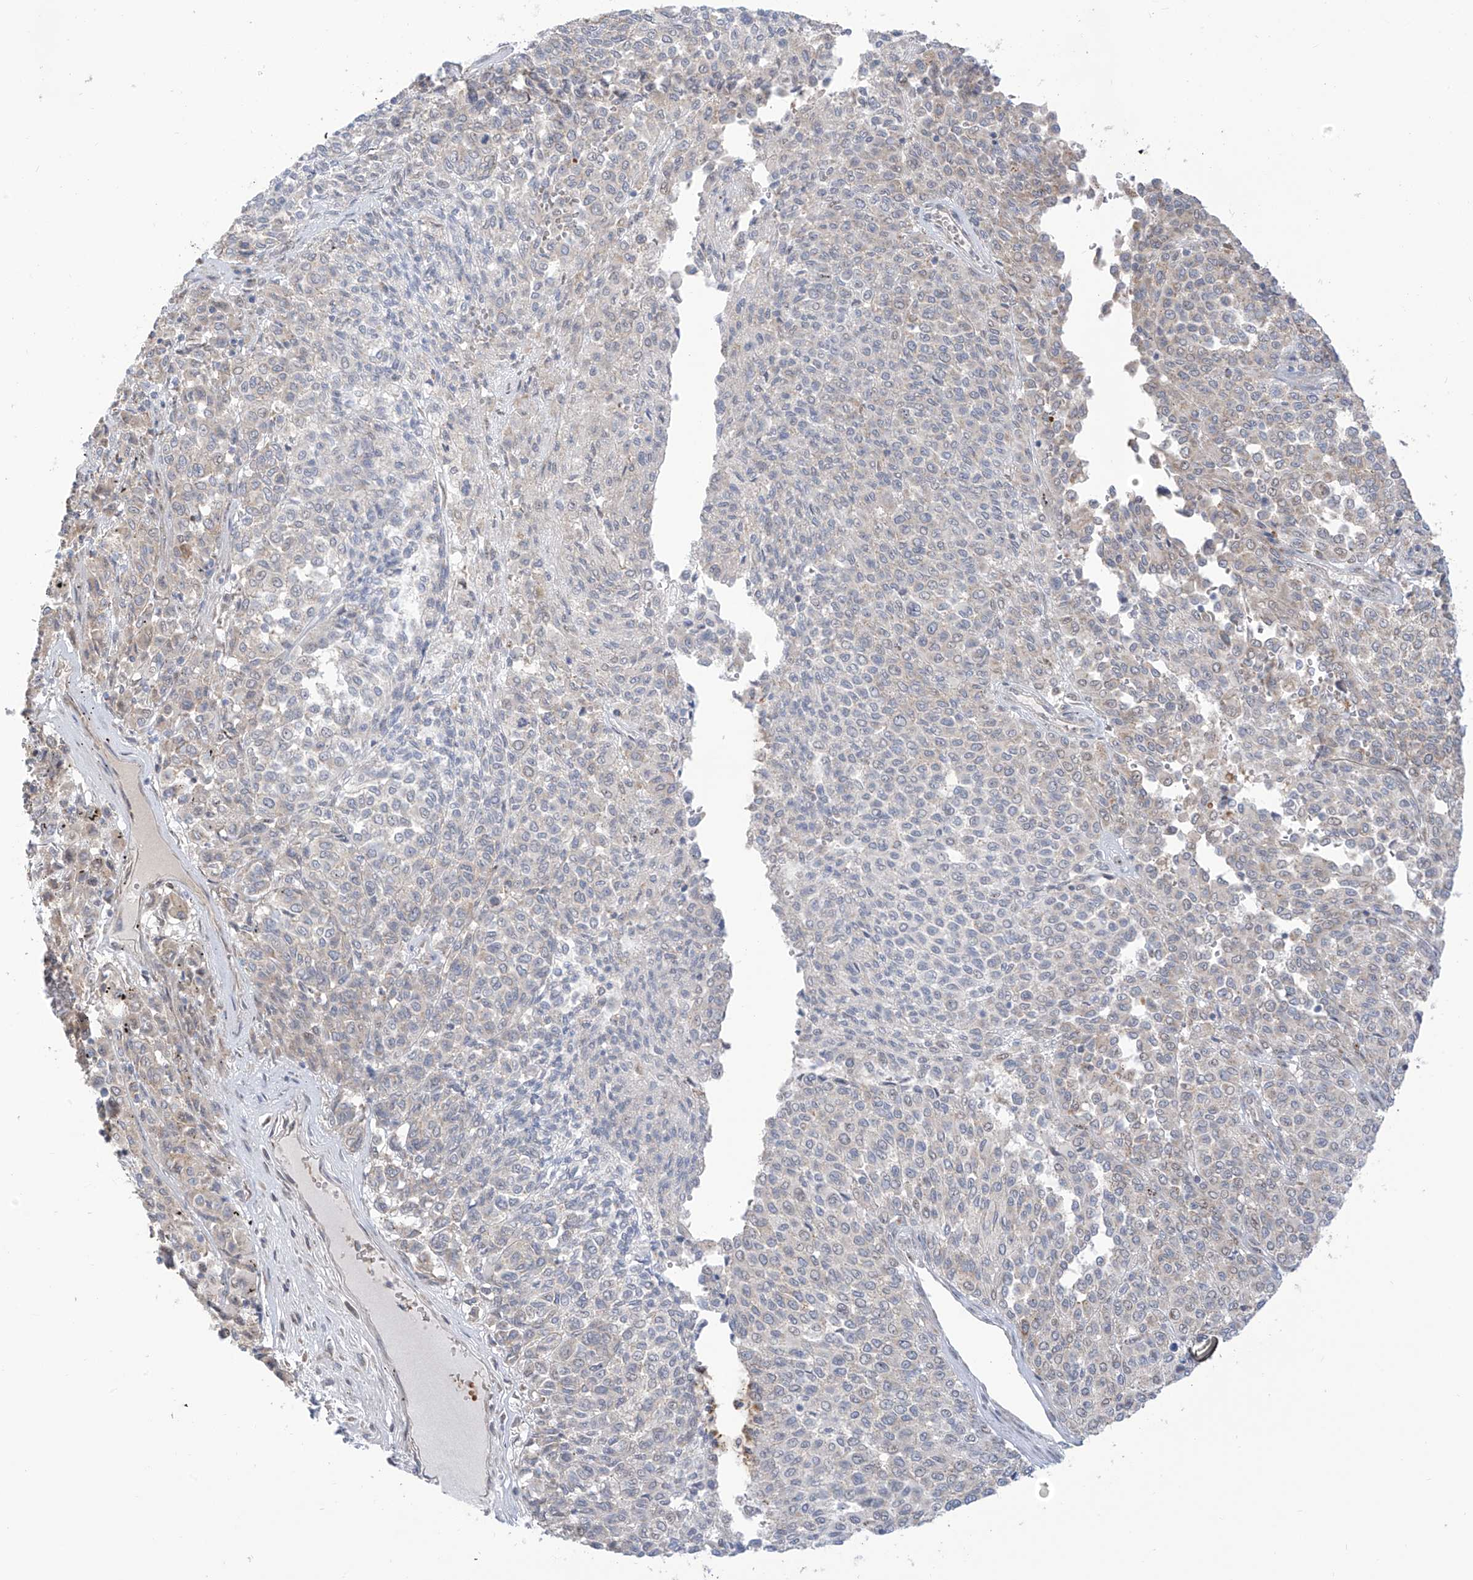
{"staining": {"intensity": "negative", "quantity": "none", "location": "none"}, "tissue": "melanoma", "cell_type": "Tumor cells", "image_type": "cancer", "snomed": [{"axis": "morphology", "description": "Malignant melanoma, Metastatic site"}, {"axis": "topography", "description": "Pancreas"}], "caption": "Tumor cells show no significant protein positivity in malignant melanoma (metastatic site).", "gene": "ARHGEF40", "patient": {"sex": "female", "age": 30}}